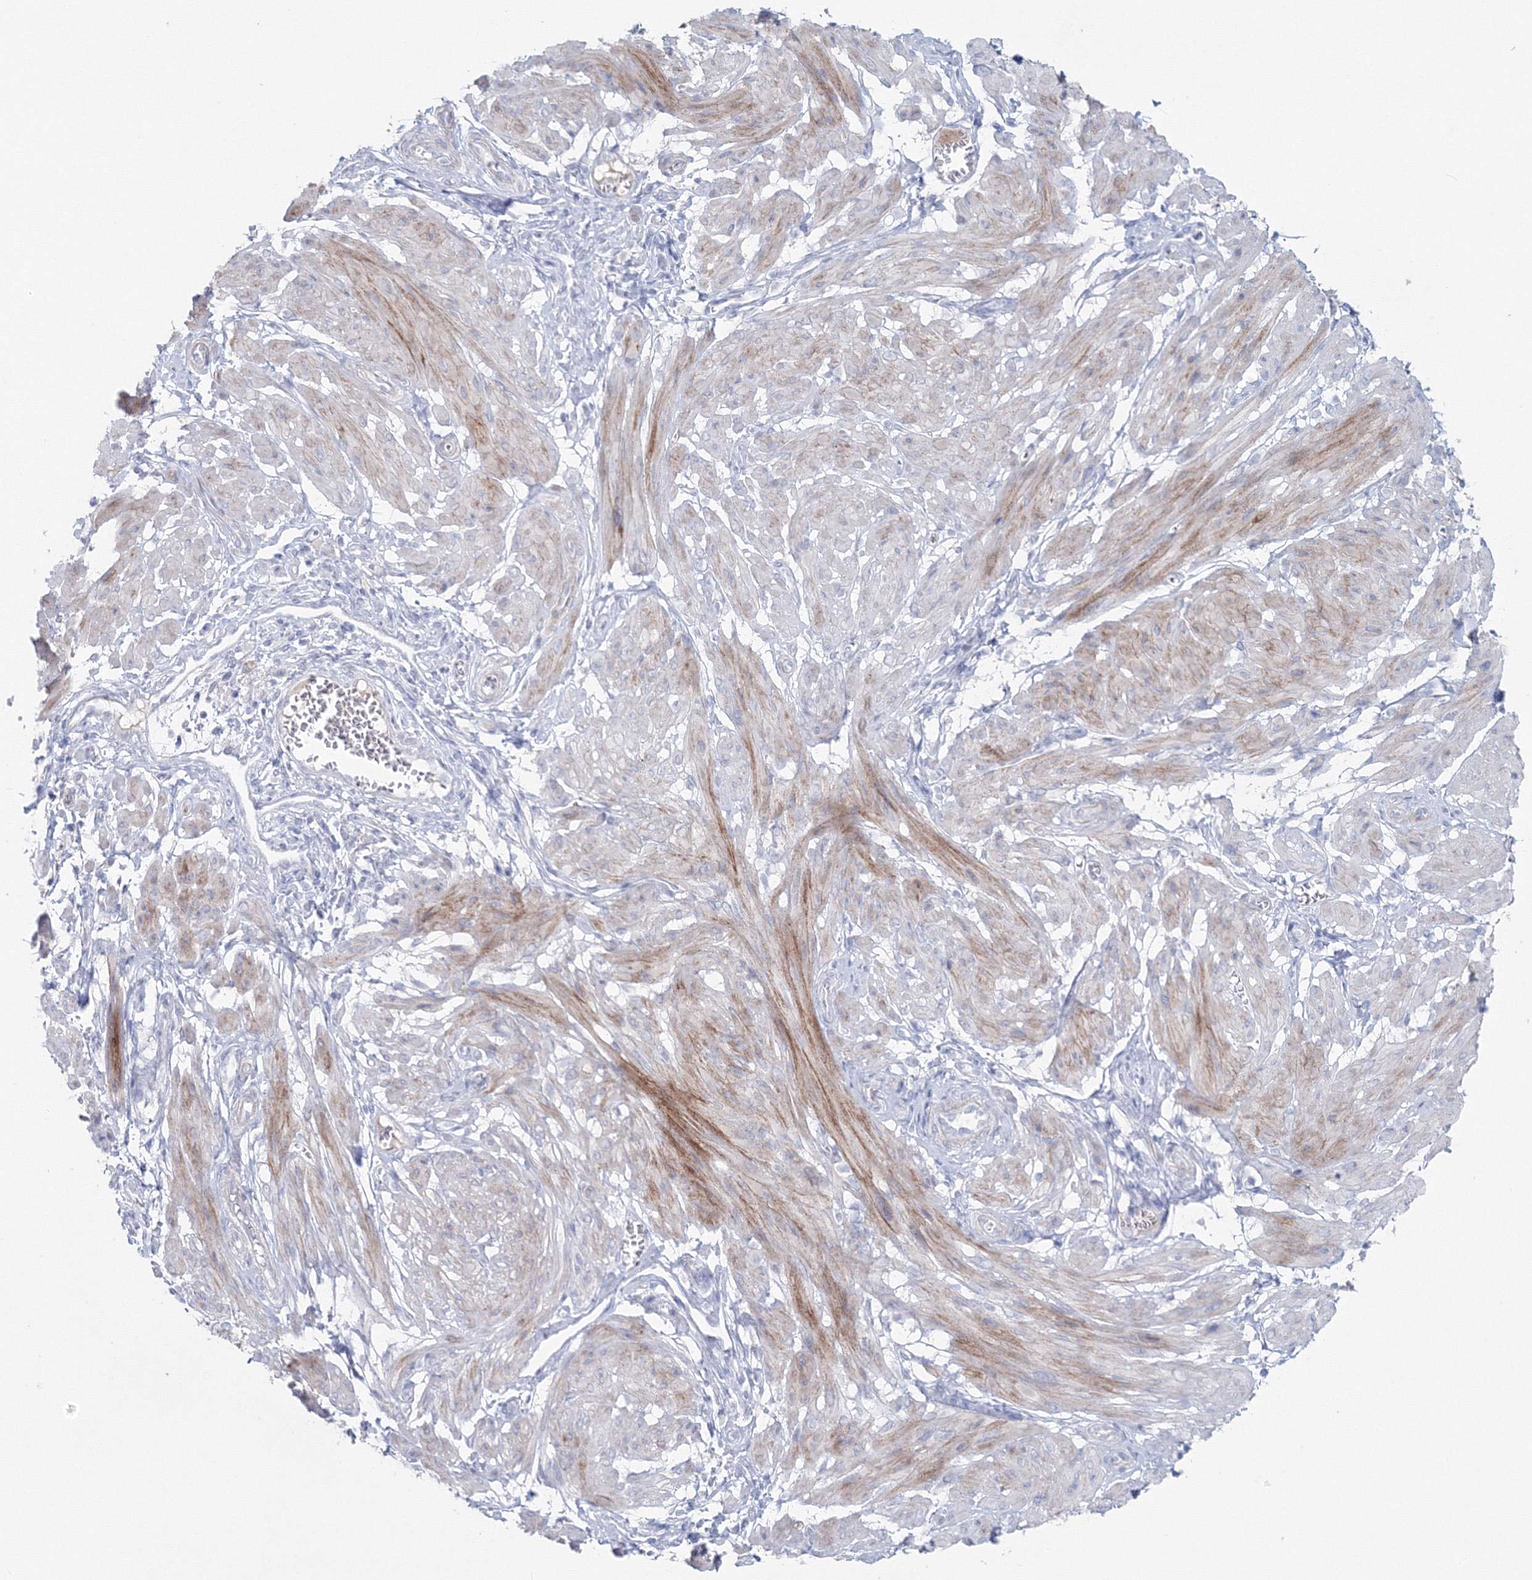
{"staining": {"intensity": "moderate", "quantity": "25%-75%", "location": "cytoplasmic/membranous"}, "tissue": "smooth muscle", "cell_type": "Smooth muscle cells", "image_type": "normal", "snomed": [{"axis": "morphology", "description": "Normal tissue, NOS"}, {"axis": "topography", "description": "Smooth muscle"}], "caption": "Moderate cytoplasmic/membranous positivity is appreciated in approximately 25%-75% of smooth muscle cells in normal smooth muscle.", "gene": "GCKR", "patient": {"sex": "female", "age": 39}}